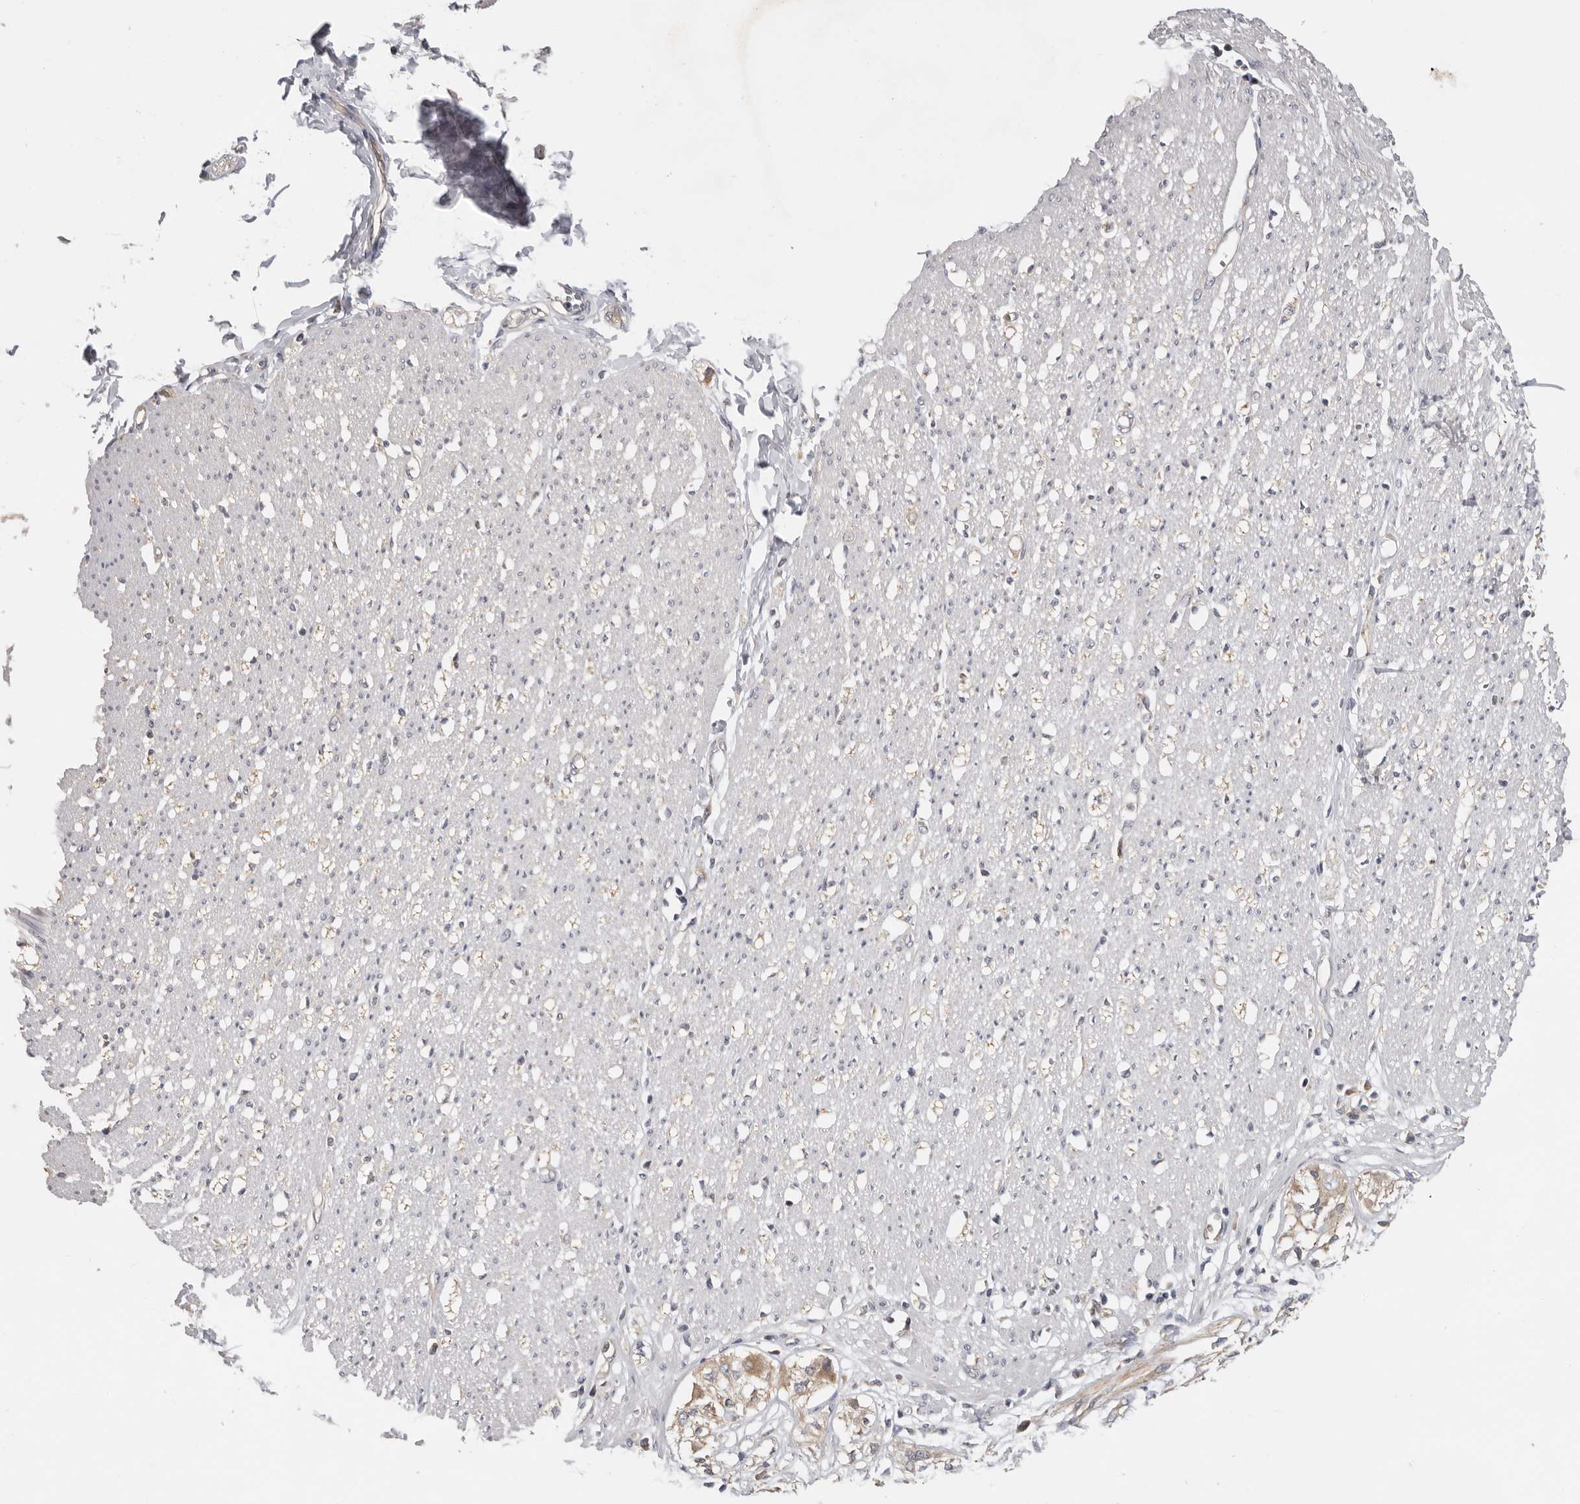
{"staining": {"intensity": "negative", "quantity": "none", "location": "none"}, "tissue": "smooth muscle", "cell_type": "Smooth muscle cells", "image_type": "normal", "snomed": [{"axis": "morphology", "description": "Normal tissue, NOS"}, {"axis": "morphology", "description": "Adenocarcinoma, NOS"}, {"axis": "topography", "description": "Colon"}, {"axis": "topography", "description": "Peripheral nerve tissue"}], "caption": "Immunohistochemistry (IHC) image of benign human smooth muscle stained for a protein (brown), which exhibits no positivity in smooth muscle cells. (Stains: DAB immunohistochemistry (IHC) with hematoxylin counter stain, Microscopy: brightfield microscopy at high magnification).", "gene": "PPP1R42", "patient": {"sex": "male", "age": 14}}